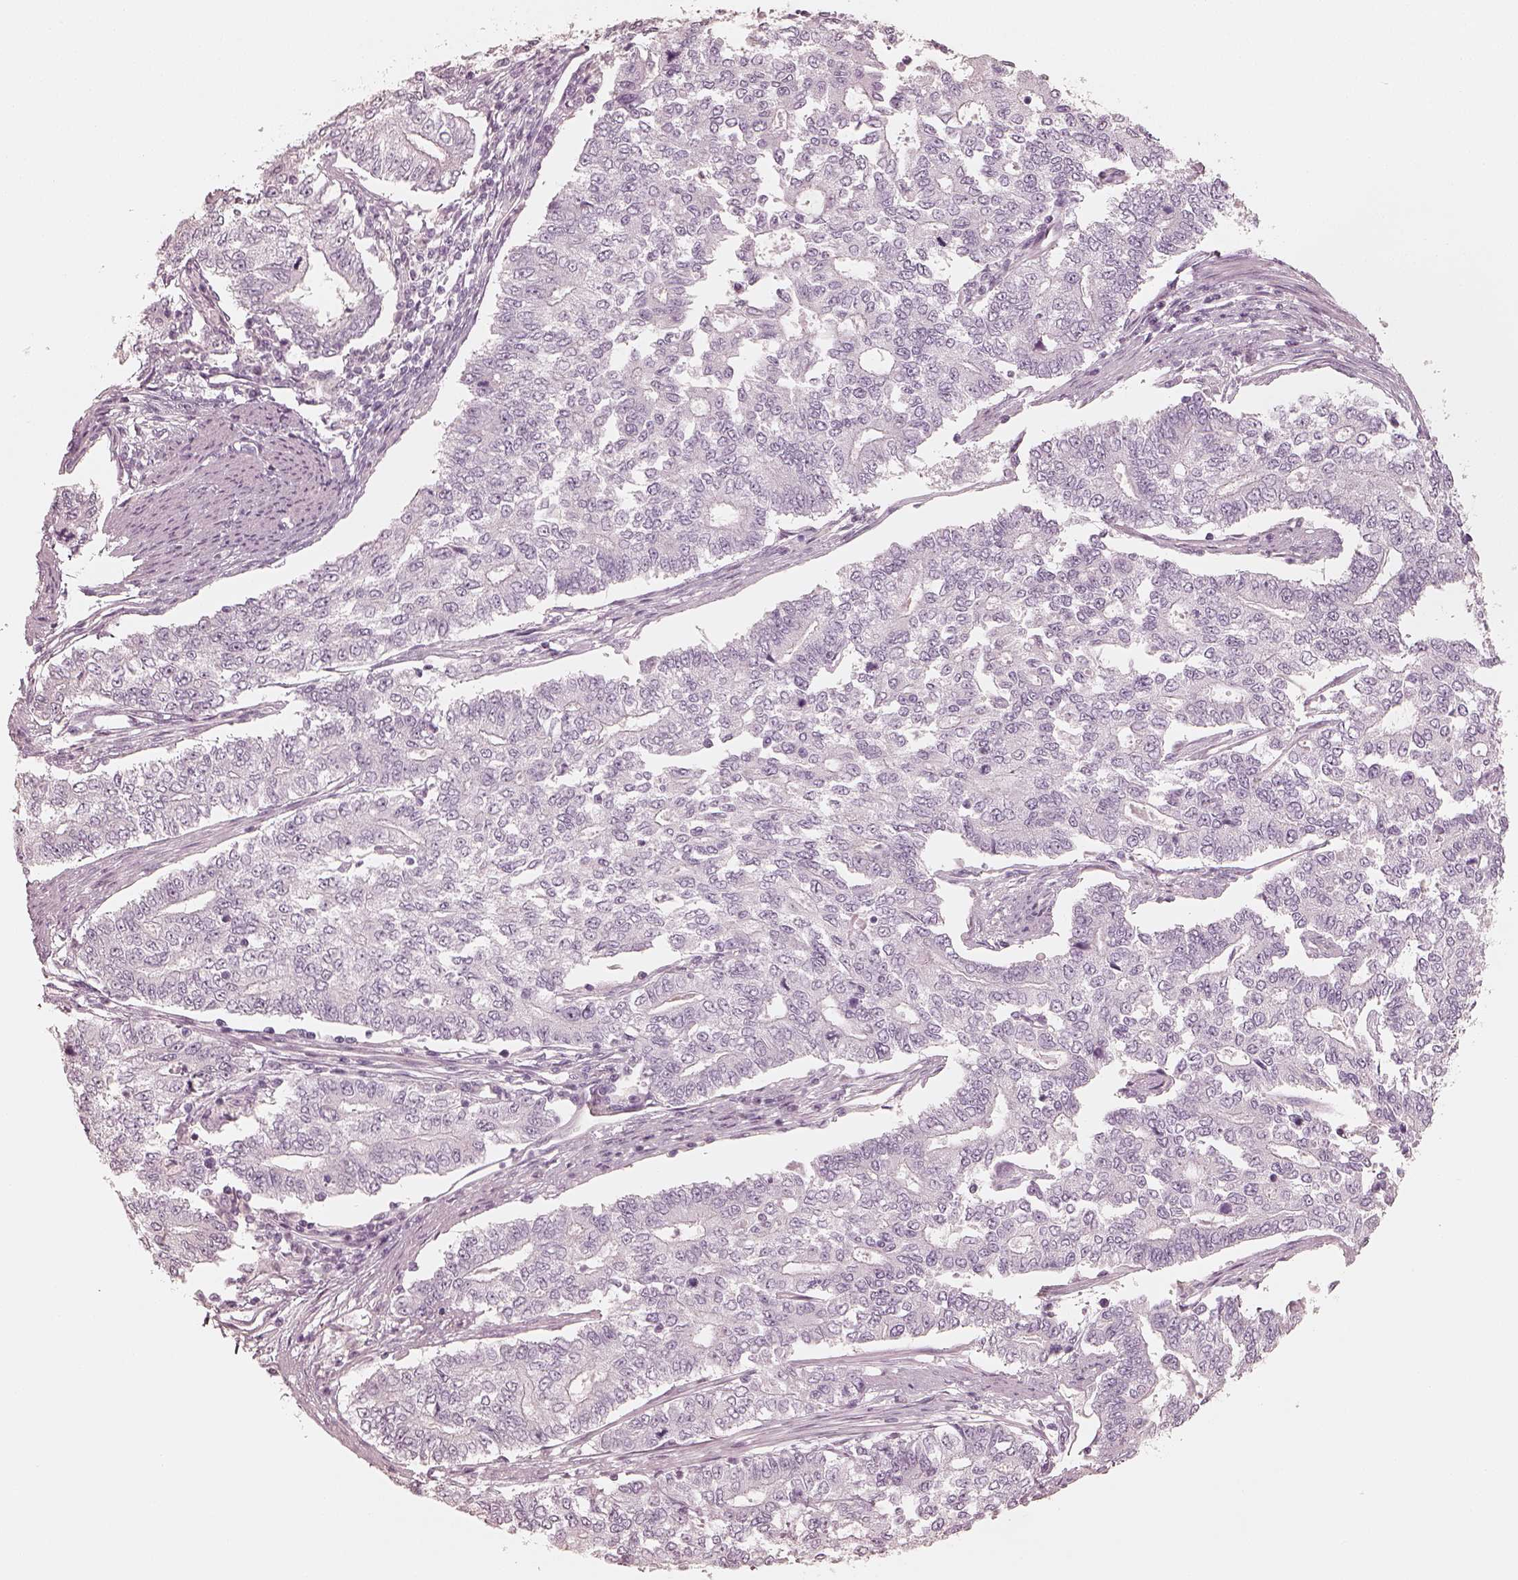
{"staining": {"intensity": "negative", "quantity": "none", "location": "none"}, "tissue": "endometrial cancer", "cell_type": "Tumor cells", "image_type": "cancer", "snomed": [{"axis": "morphology", "description": "Adenocarcinoma, NOS"}, {"axis": "topography", "description": "Uterus"}], "caption": "An IHC photomicrograph of endometrial adenocarcinoma is shown. There is no staining in tumor cells of endometrial adenocarcinoma.", "gene": "KRT82", "patient": {"sex": "female", "age": 59}}